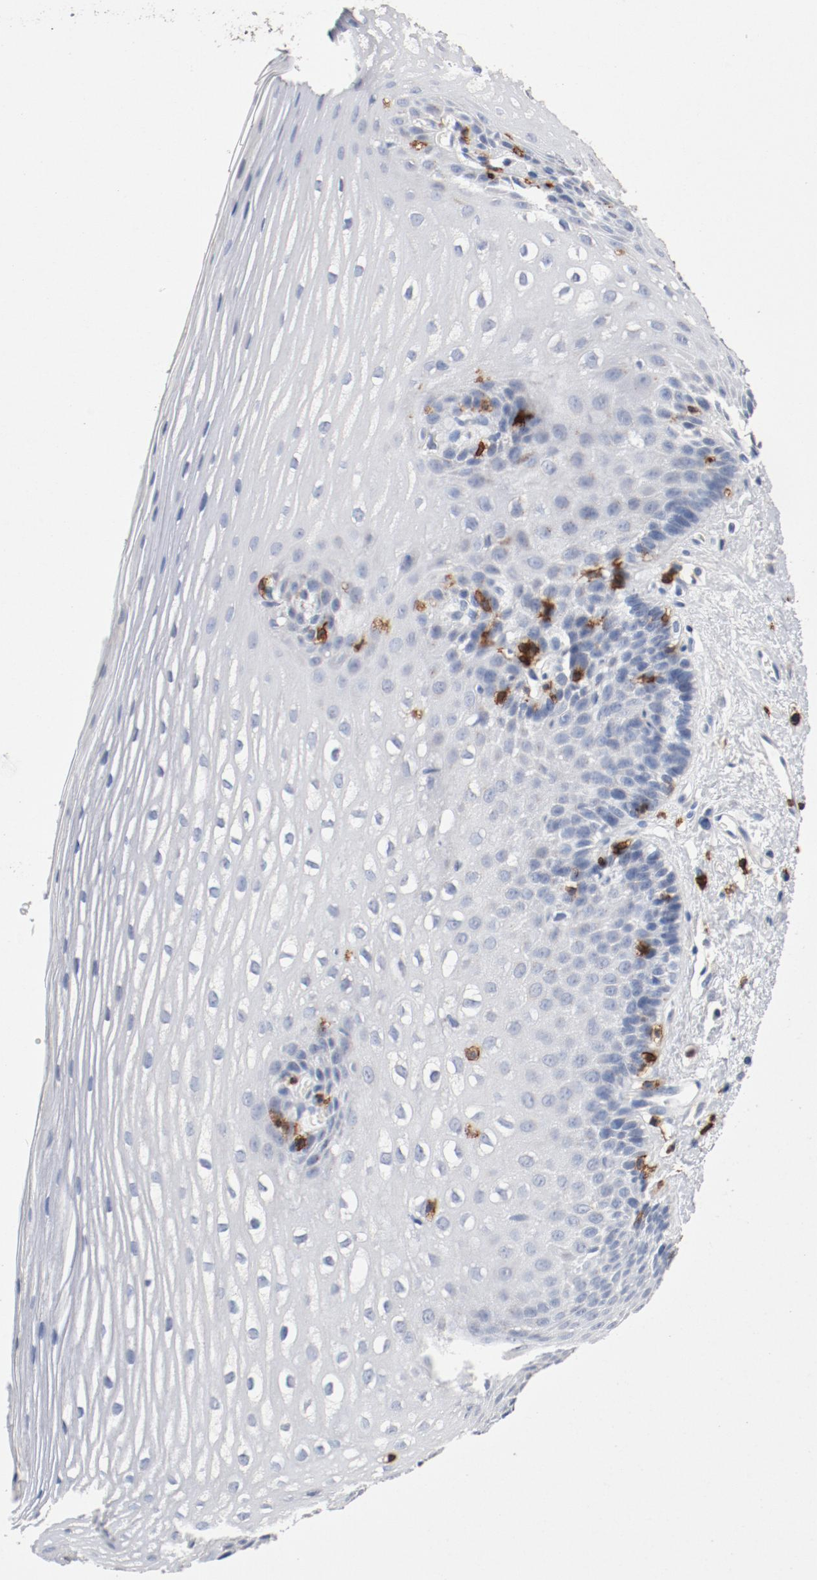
{"staining": {"intensity": "negative", "quantity": "none", "location": "none"}, "tissue": "esophagus", "cell_type": "Squamous epithelial cells", "image_type": "normal", "snomed": [{"axis": "morphology", "description": "Normal tissue, NOS"}, {"axis": "topography", "description": "Esophagus"}], "caption": "Squamous epithelial cells are negative for brown protein staining in normal esophagus. (DAB (3,3'-diaminobenzidine) IHC with hematoxylin counter stain).", "gene": "CD247", "patient": {"sex": "female", "age": 70}}